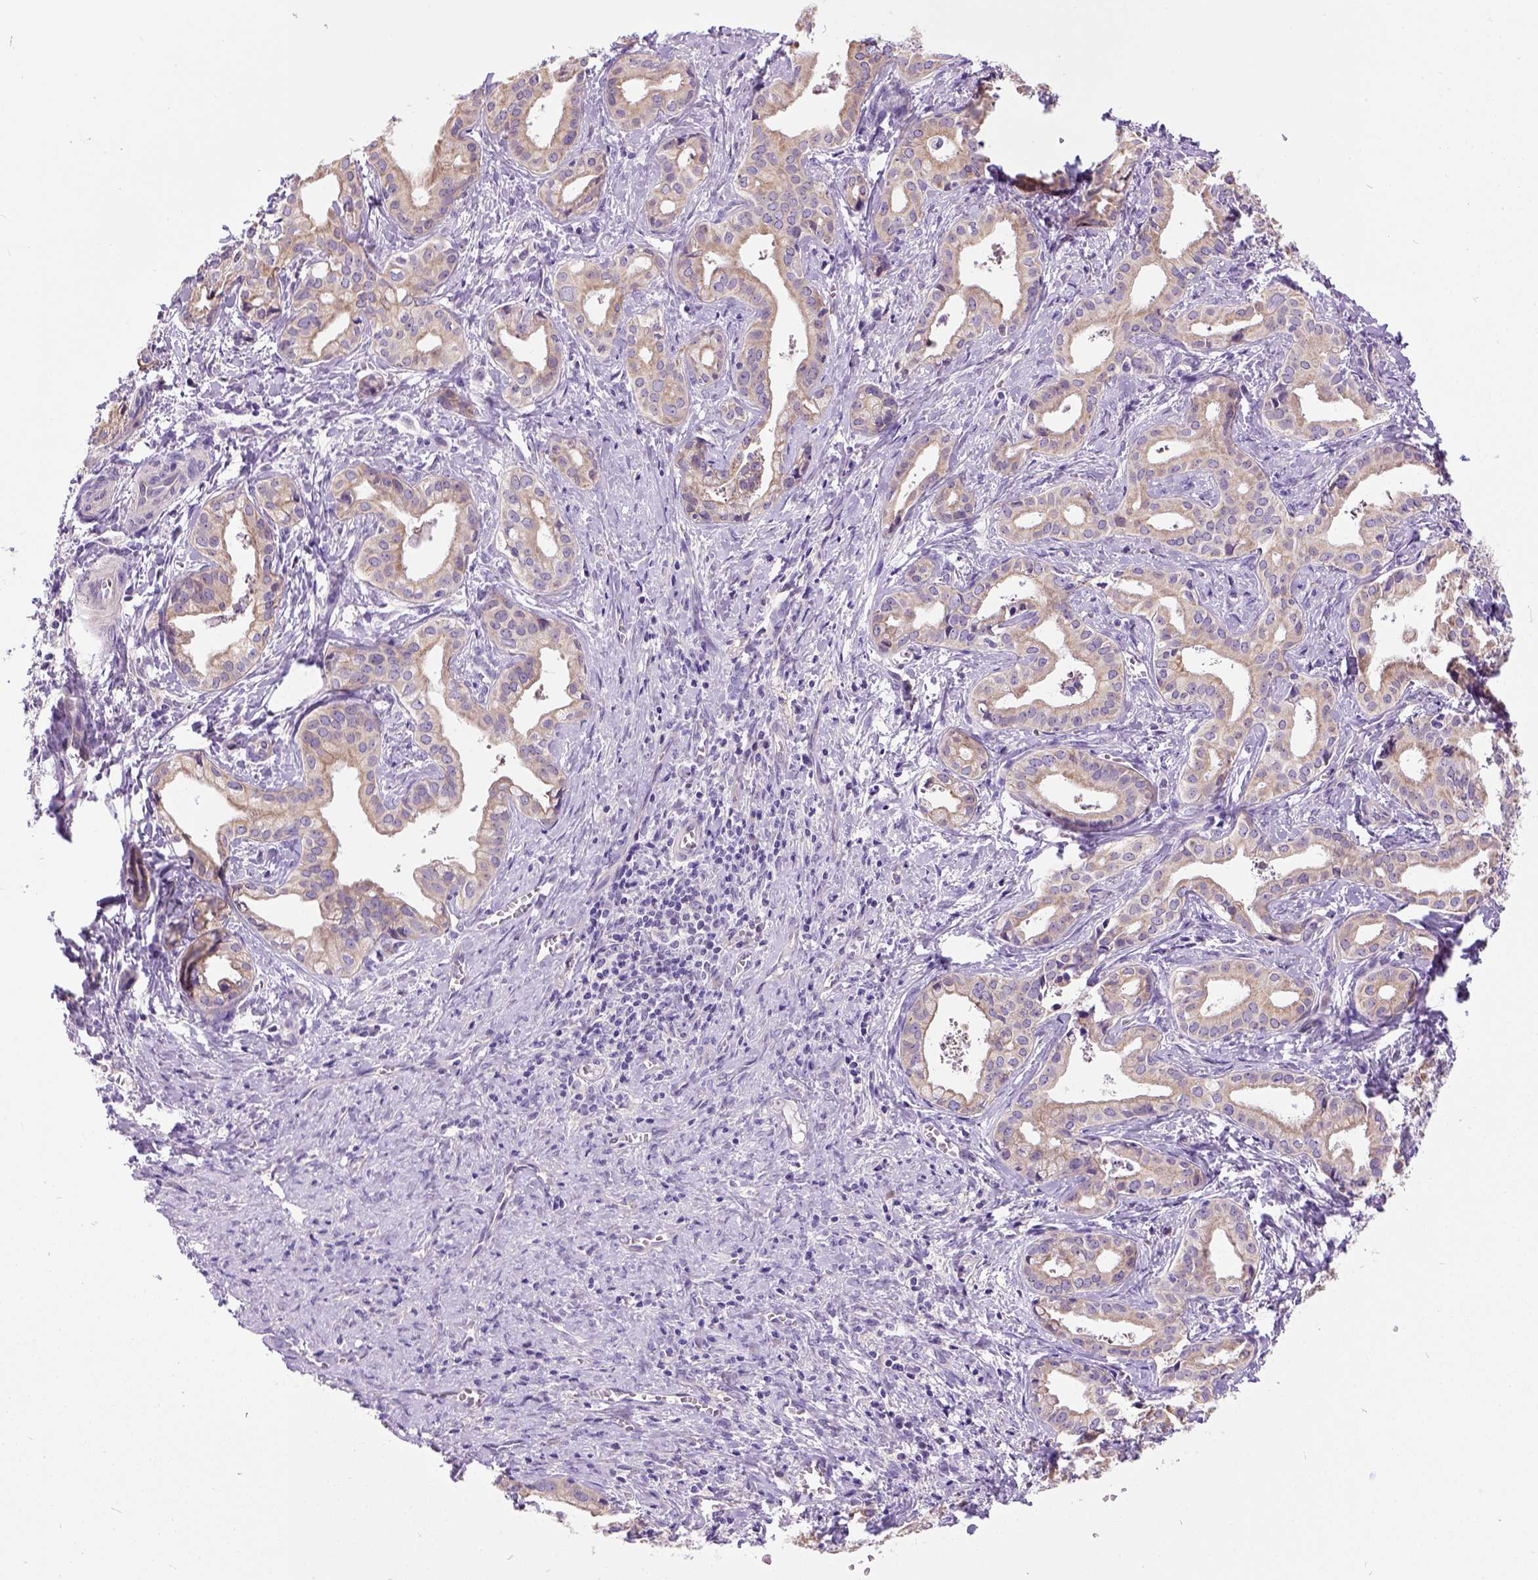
{"staining": {"intensity": "weak", "quantity": ">75%", "location": "cytoplasmic/membranous"}, "tissue": "liver cancer", "cell_type": "Tumor cells", "image_type": "cancer", "snomed": [{"axis": "morphology", "description": "Cholangiocarcinoma"}, {"axis": "topography", "description": "Liver"}], "caption": "Liver cancer was stained to show a protein in brown. There is low levels of weak cytoplasmic/membranous positivity in approximately >75% of tumor cells. The protein is shown in brown color, while the nuclei are stained blue.", "gene": "NEK5", "patient": {"sex": "female", "age": 65}}